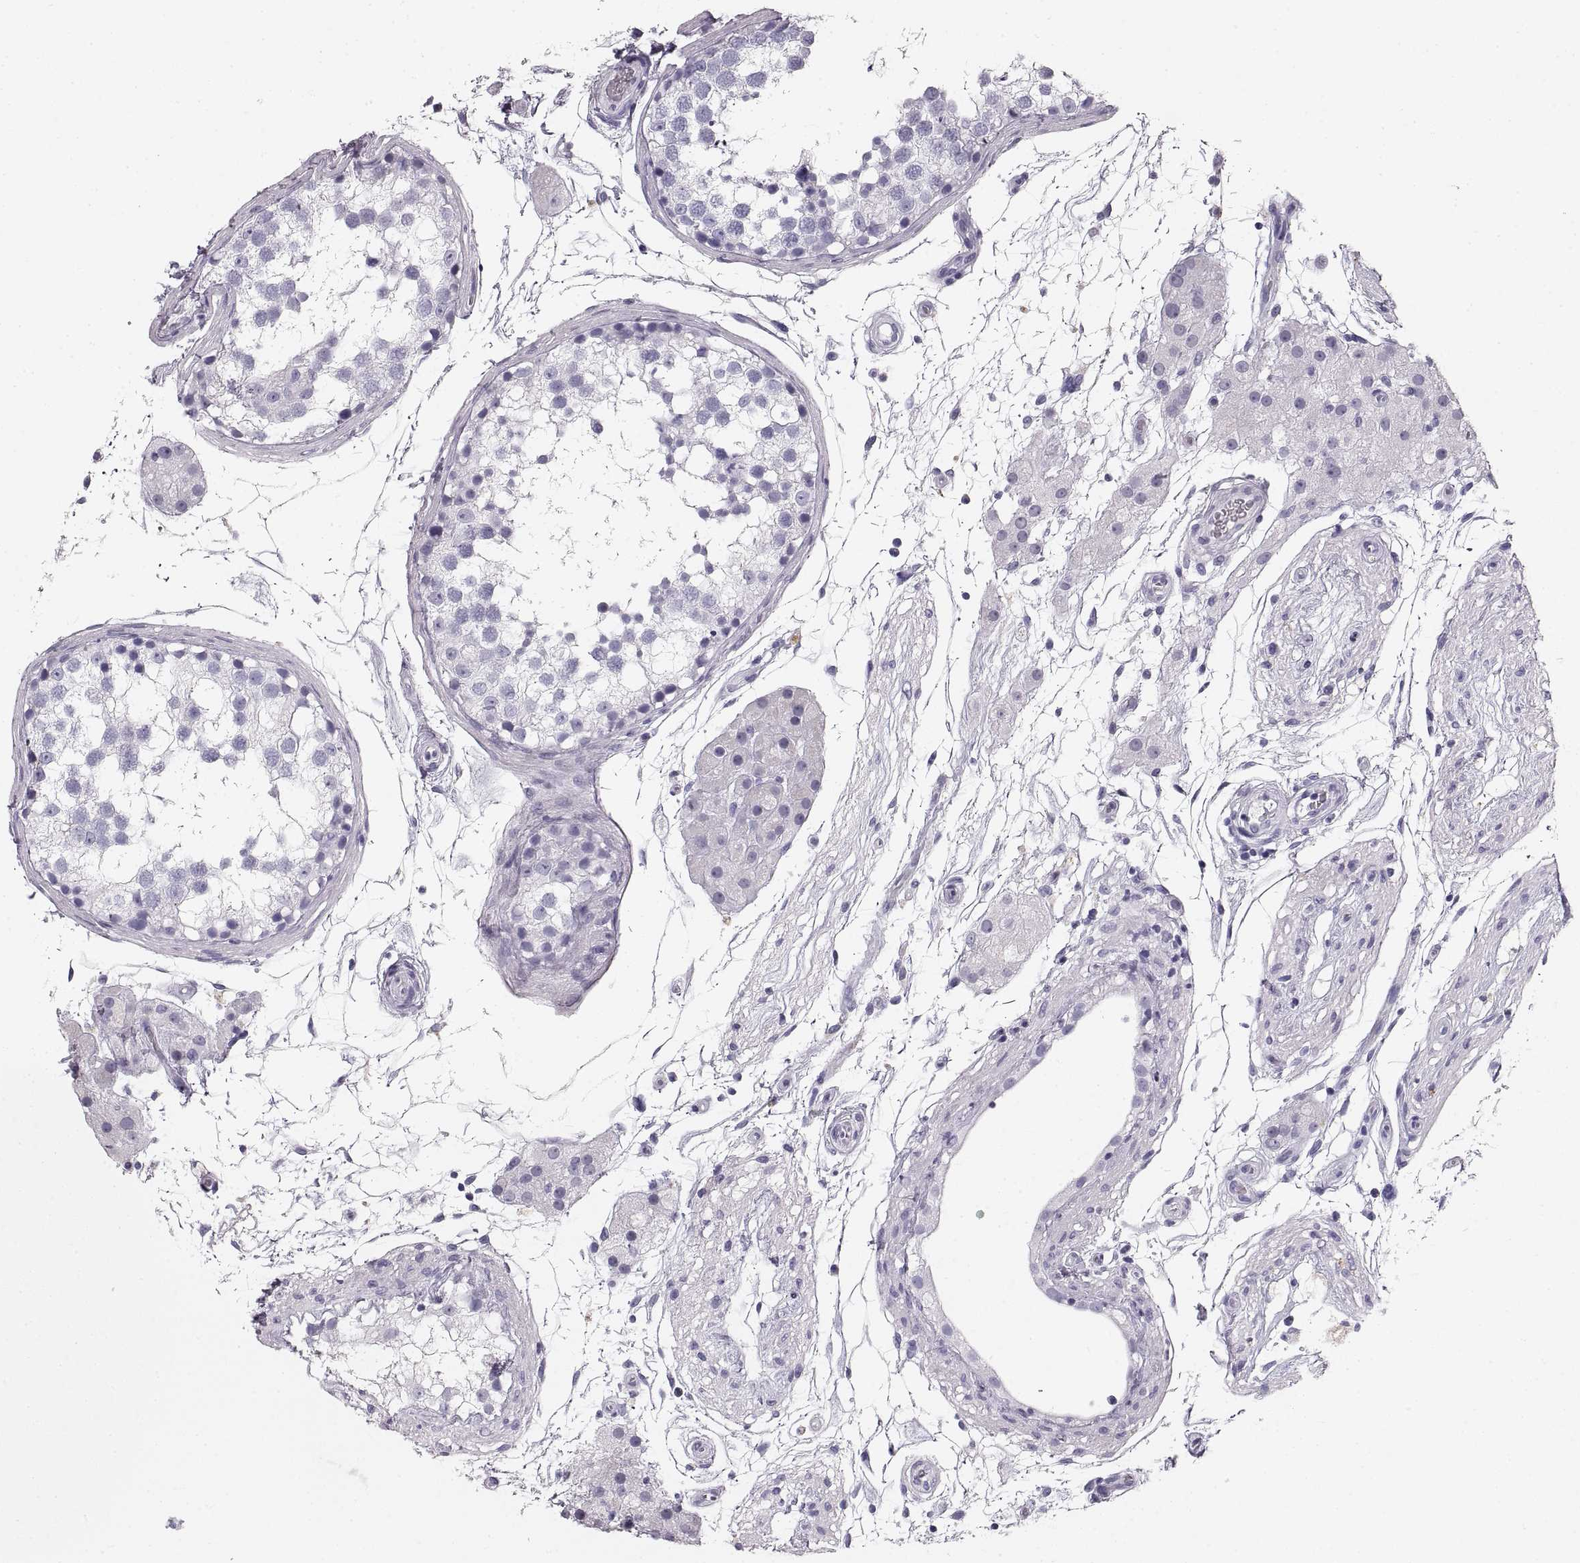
{"staining": {"intensity": "negative", "quantity": "none", "location": "none"}, "tissue": "testis", "cell_type": "Cells in seminiferous ducts", "image_type": "normal", "snomed": [{"axis": "morphology", "description": "Normal tissue, NOS"}, {"axis": "morphology", "description": "Seminoma, NOS"}, {"axis": "topography", "description": "Testis"}], "caption": "Cells in seminiferous ducts are negative for protein expression in normal human testis. (DAB (3,3'-diaminobenzidine) IHC with hematoxylin counter stain).", "gene": "CRYAA", "patient": {"sex": "male", "age": 65}}